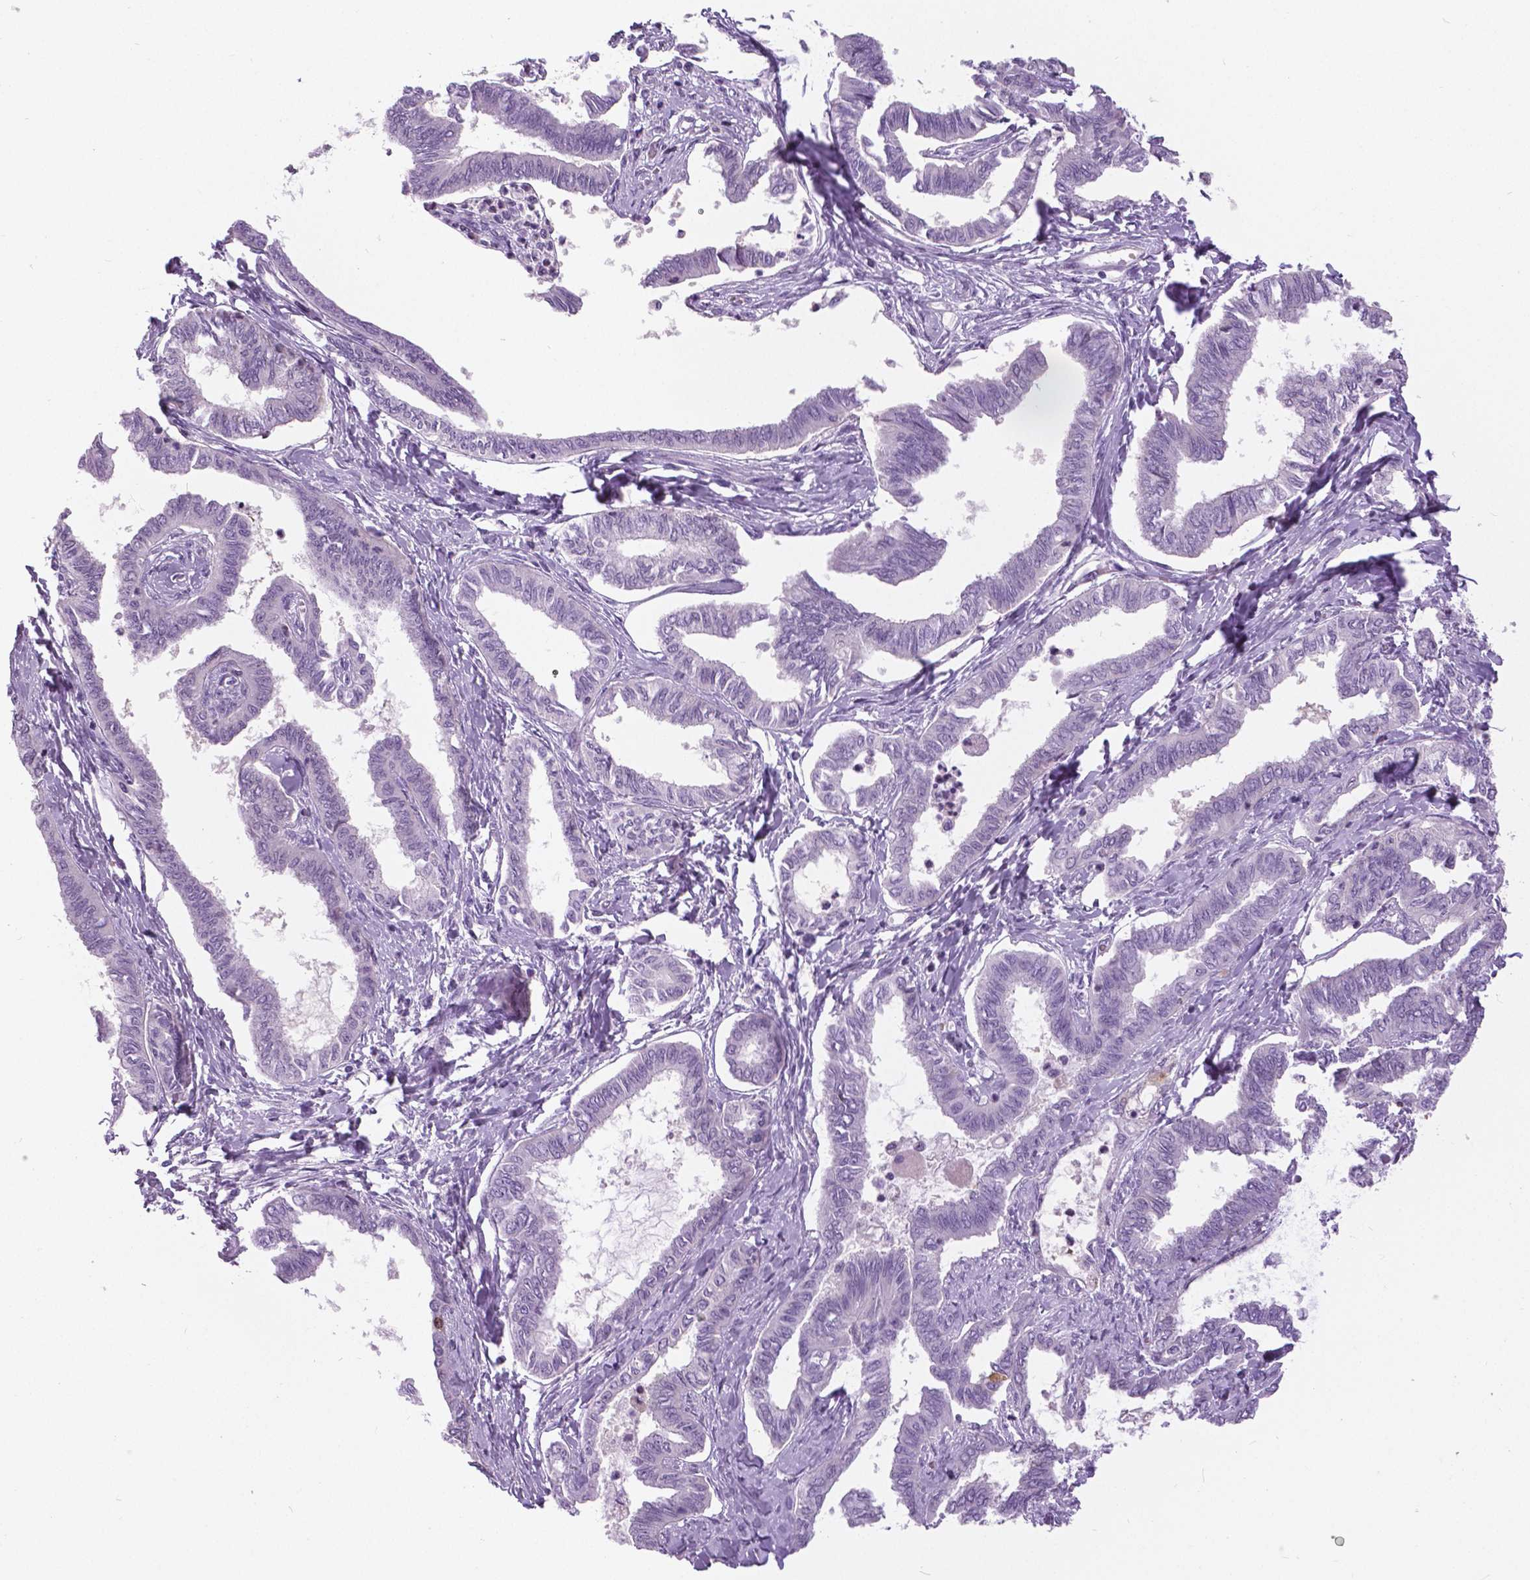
{"staining": {"intensity": "negative", "quantity": "none", "location": "none"}, "tissue": "ovarian cancer", "cell_type": "Tumor cells", "image_type": "cancer", "snomed": [{"axis": "morphology", "description": "Carcinoma, endometroid"}, {"axis": "topography", "description": "Ovary"}], "caption": "Tumor cells are negative for brown protein staining in ovarian cancer.", "gene": "TP53TG5", "patient": {"sex": "female", "age": 70}}